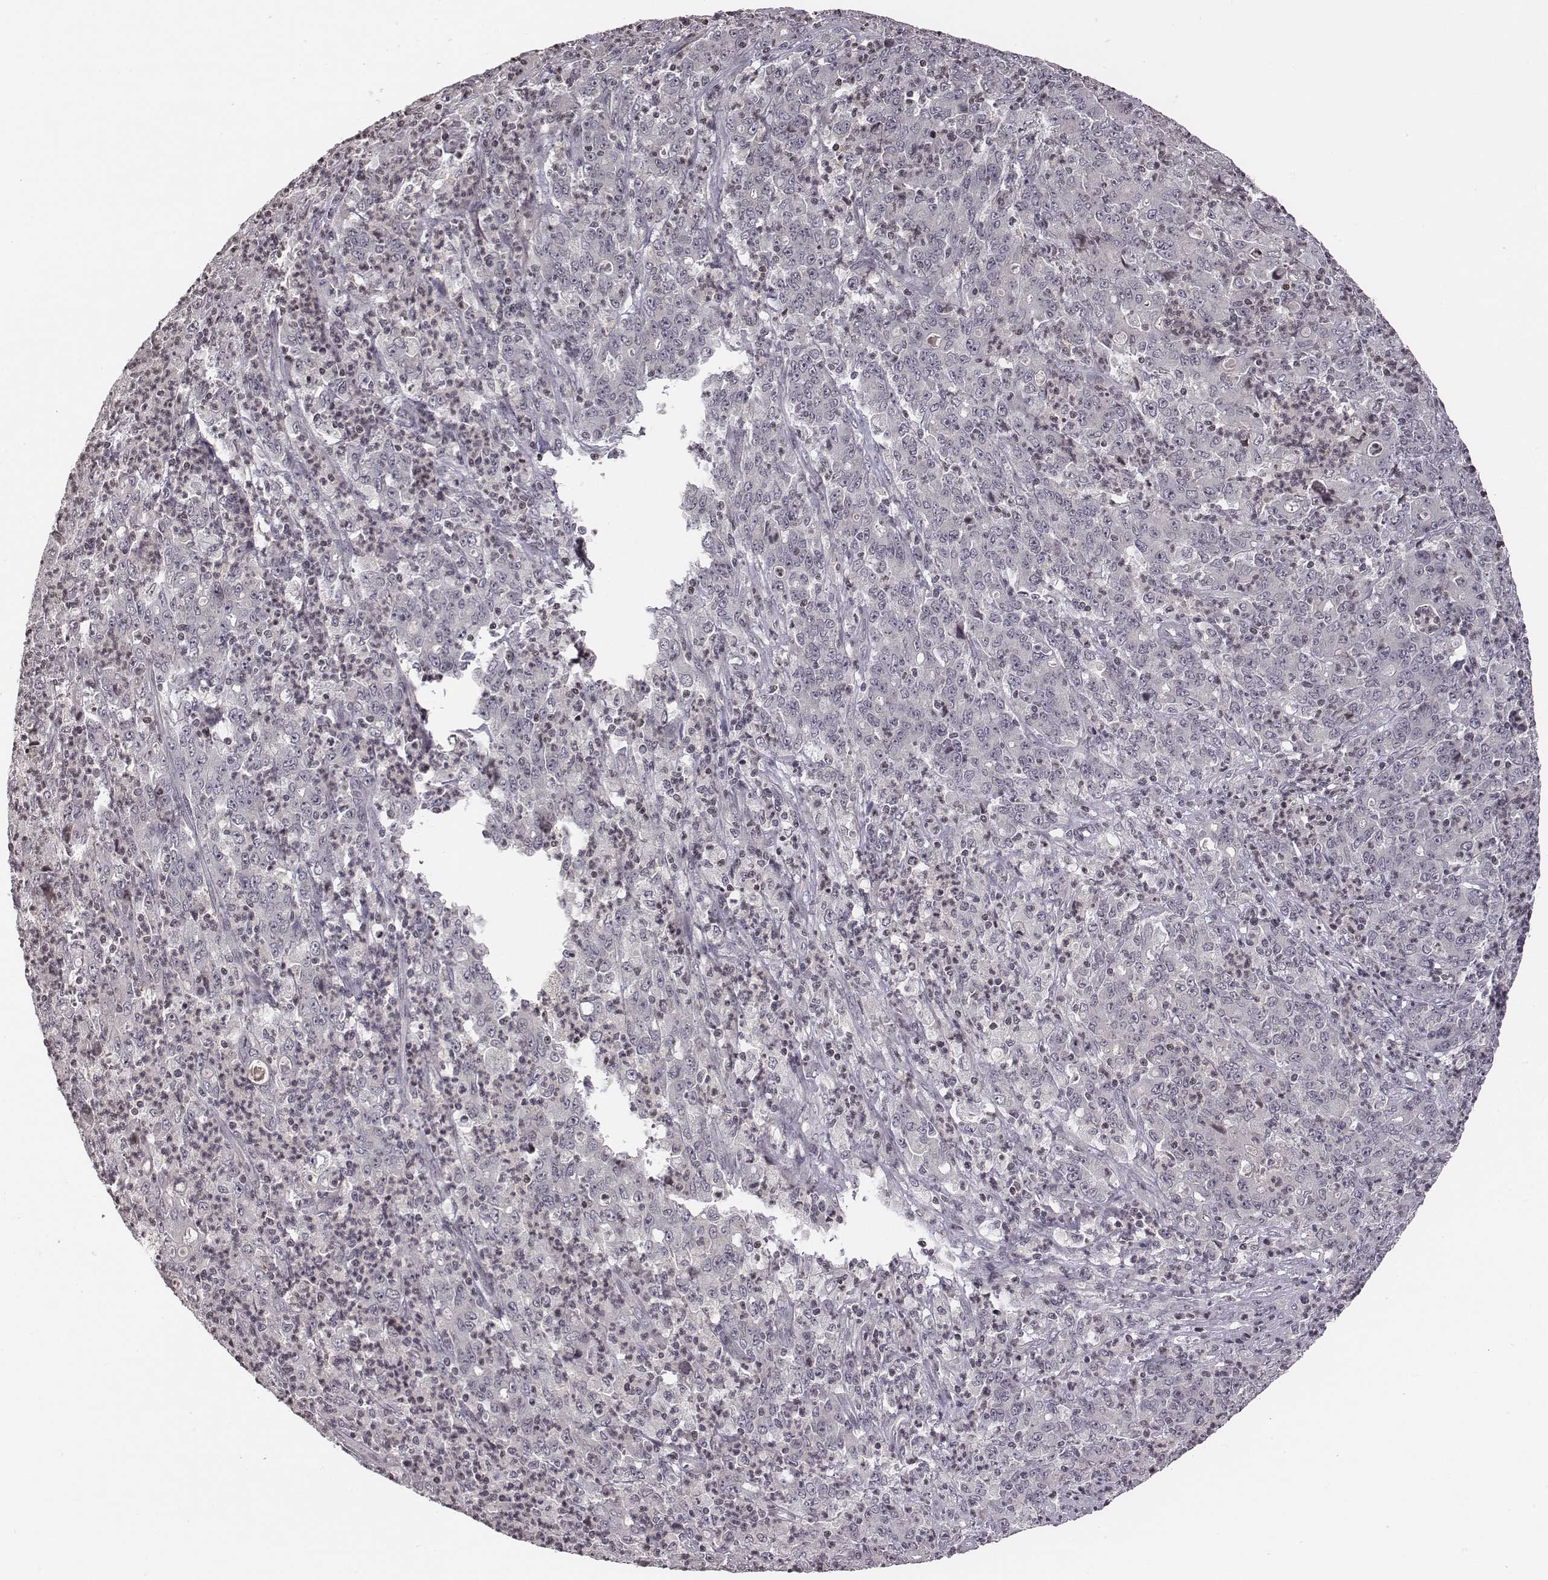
{"staining": {"intensity": "negative", "quantity": "none", "location": "none"}, "tissue": "stomach cancer", "cell_type": "Tumor cells", "image_type": "cancer", "snomed": [{"axis": "morphology", "description": "Adenocarcinoma, NOS"}, {"axis": "topography", "description": "Stomach, lower"}], "caption": "Adenocarcinoma (stomach) stained for a protein using immunohistochemistry (IHC) displays no expression tumor cells.", "gene": "GRM4", "patient": {"sex": "female", "age": 71}}